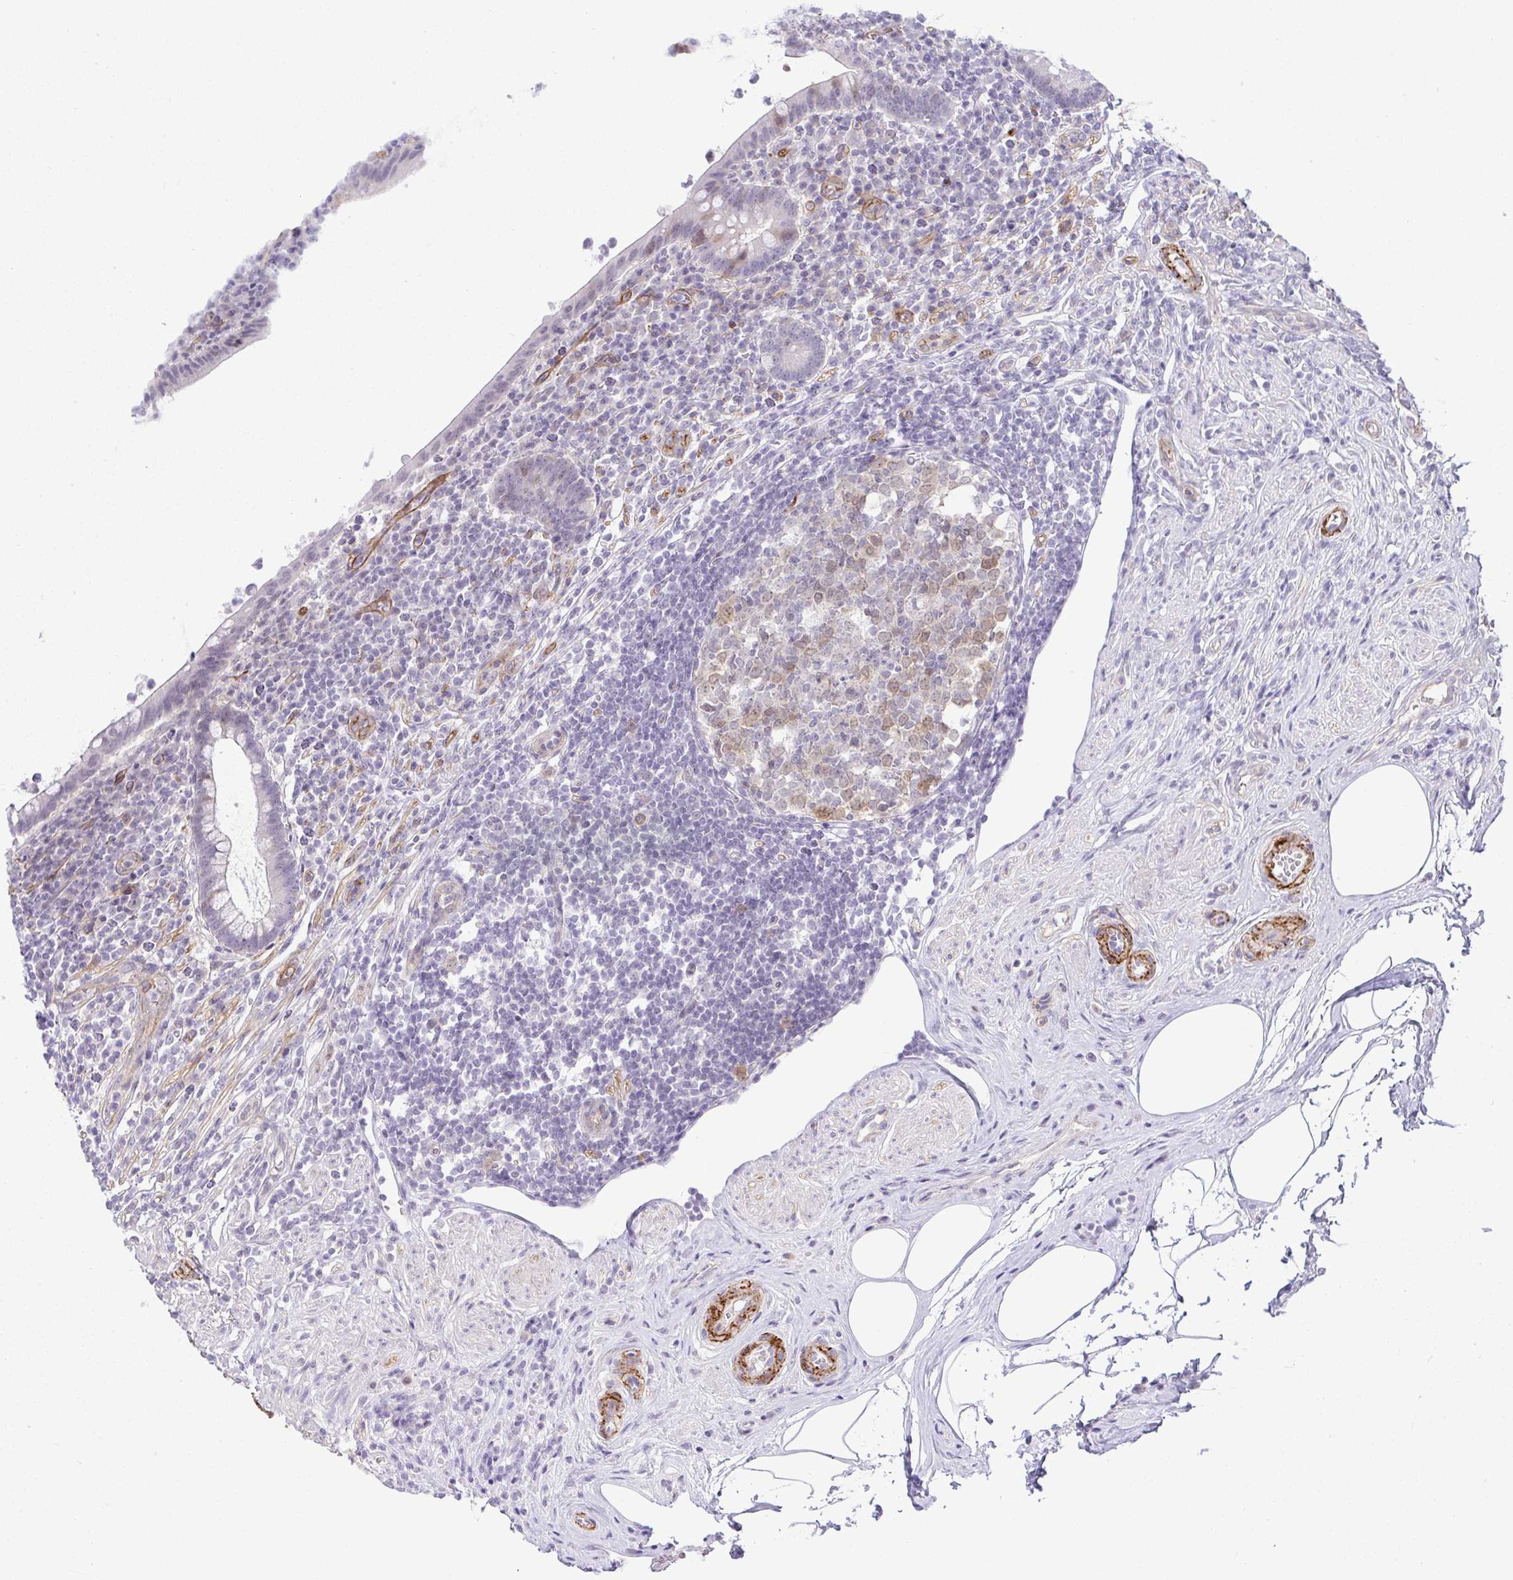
{"staining": {"intensity": "weak", "quantity": "<25%", "location": "cytoplasmic/membranous"}, "tissue": "appendix", "cell_type": "Glandular cells", "image_type": "normal", "snomed": [{"axis": "morphology", "description": "Normal tissue, NOS"}, {"axis": "topography", "description": "Appendix"}], "caption": "An immunohistochemistry micrograph of benign appendix is shown. There is no staining in glandular cells of appendix. (Brightfield microscopy of DAB immunohistochemistry at high magnification).", "gene": "UBE2S", "patient": {"sex": "female", "age": 56}}